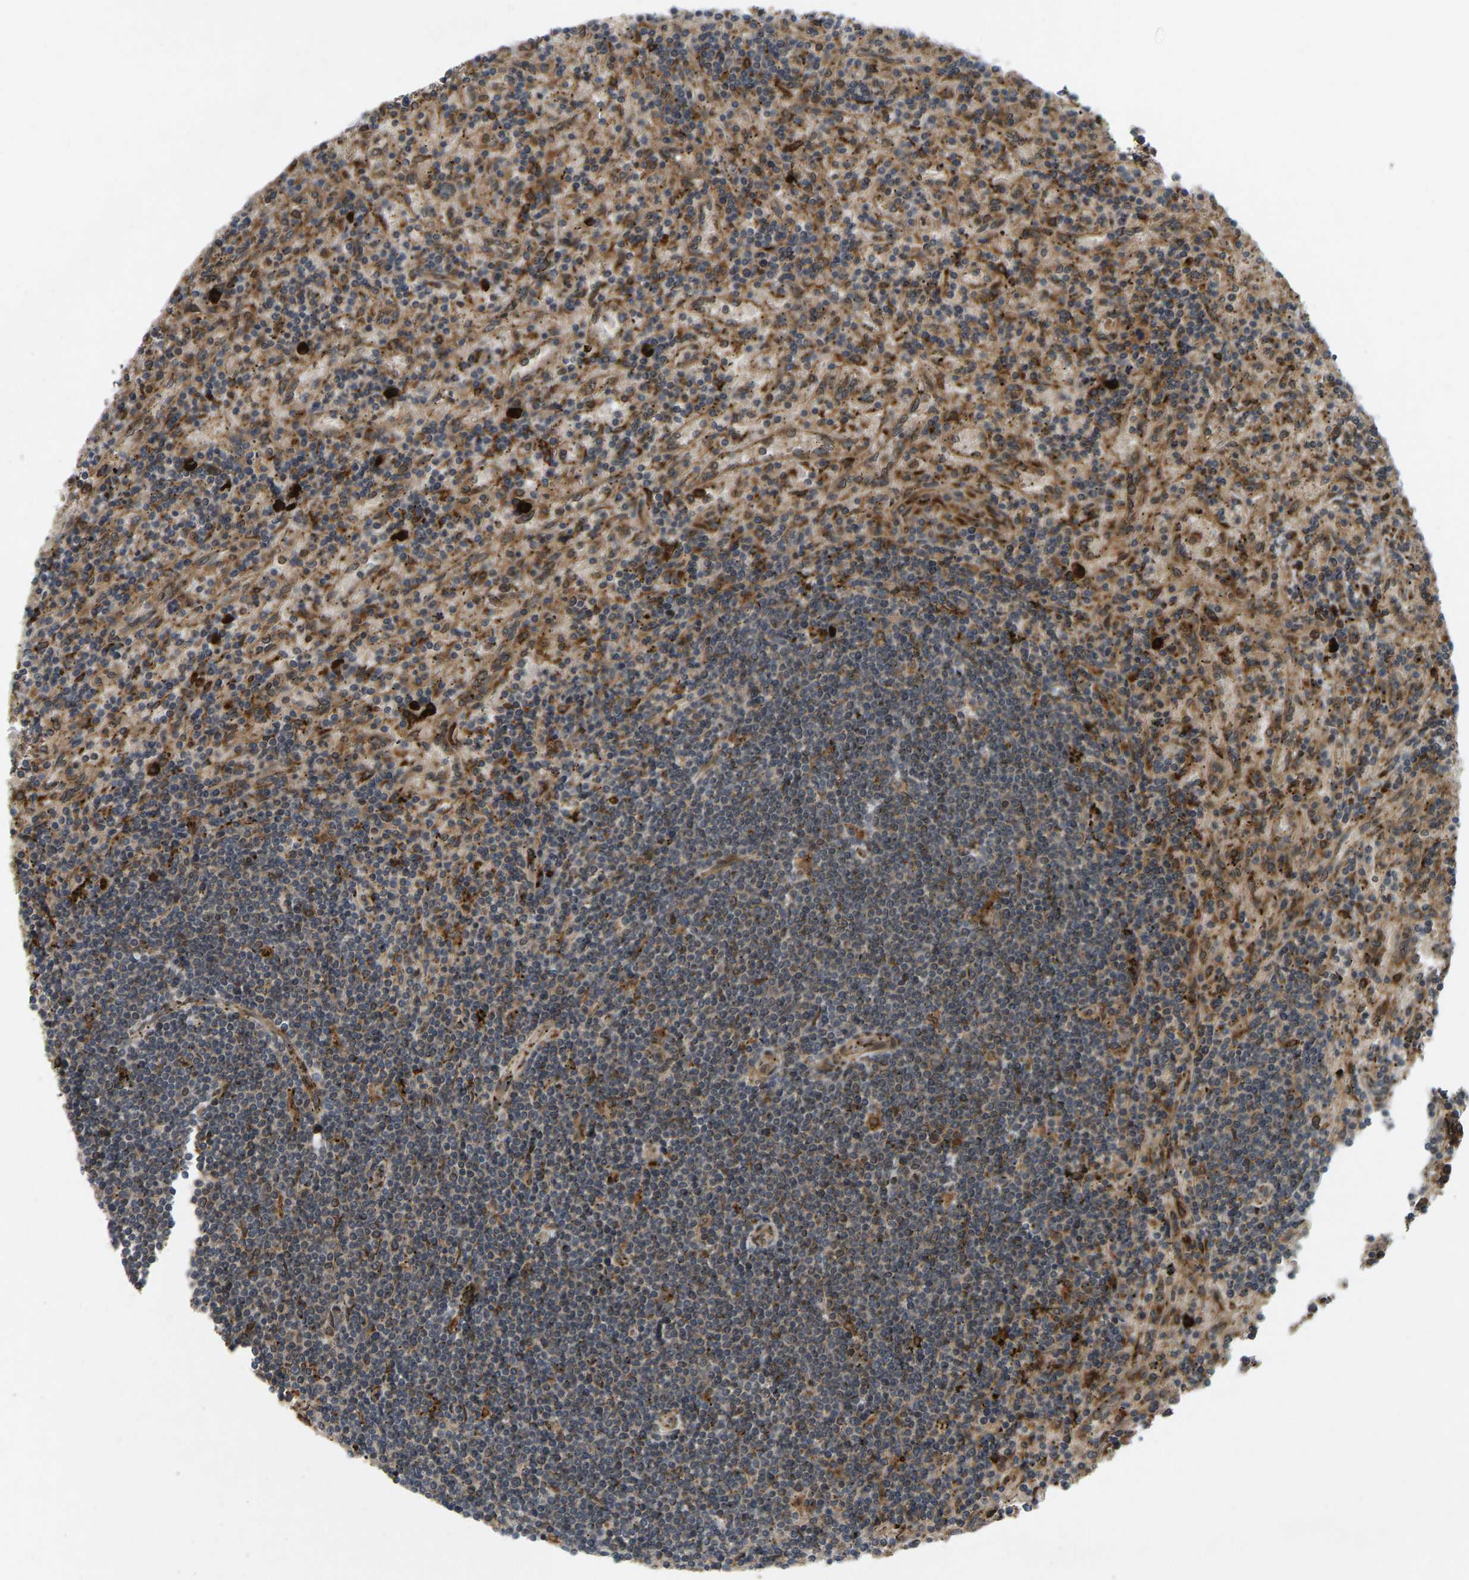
{"staining": {"intensity": "moderate", "quantity": "25%-75%", "location": "cytoplasmic/membranous"}, "tissue": "lymphoma", "cell_type": "Tumor cells", "image_type": "cancer", "snomed": [{"axis": "morphology", "description": "Malignant lymphoma, non-Hodgkin's type, Low grade"}, {"axis": "topography", "description": "Spleen"}], "caption": "Tumor cells reveal medium levels of moderate cytoplasmic/membranous staining in about 25%-75% of cells in human malignant lymphoma, non-Hodgkin's type (low-grade).", "gene": "RPN2", "patient": {"sex": "male", "age": 76}}